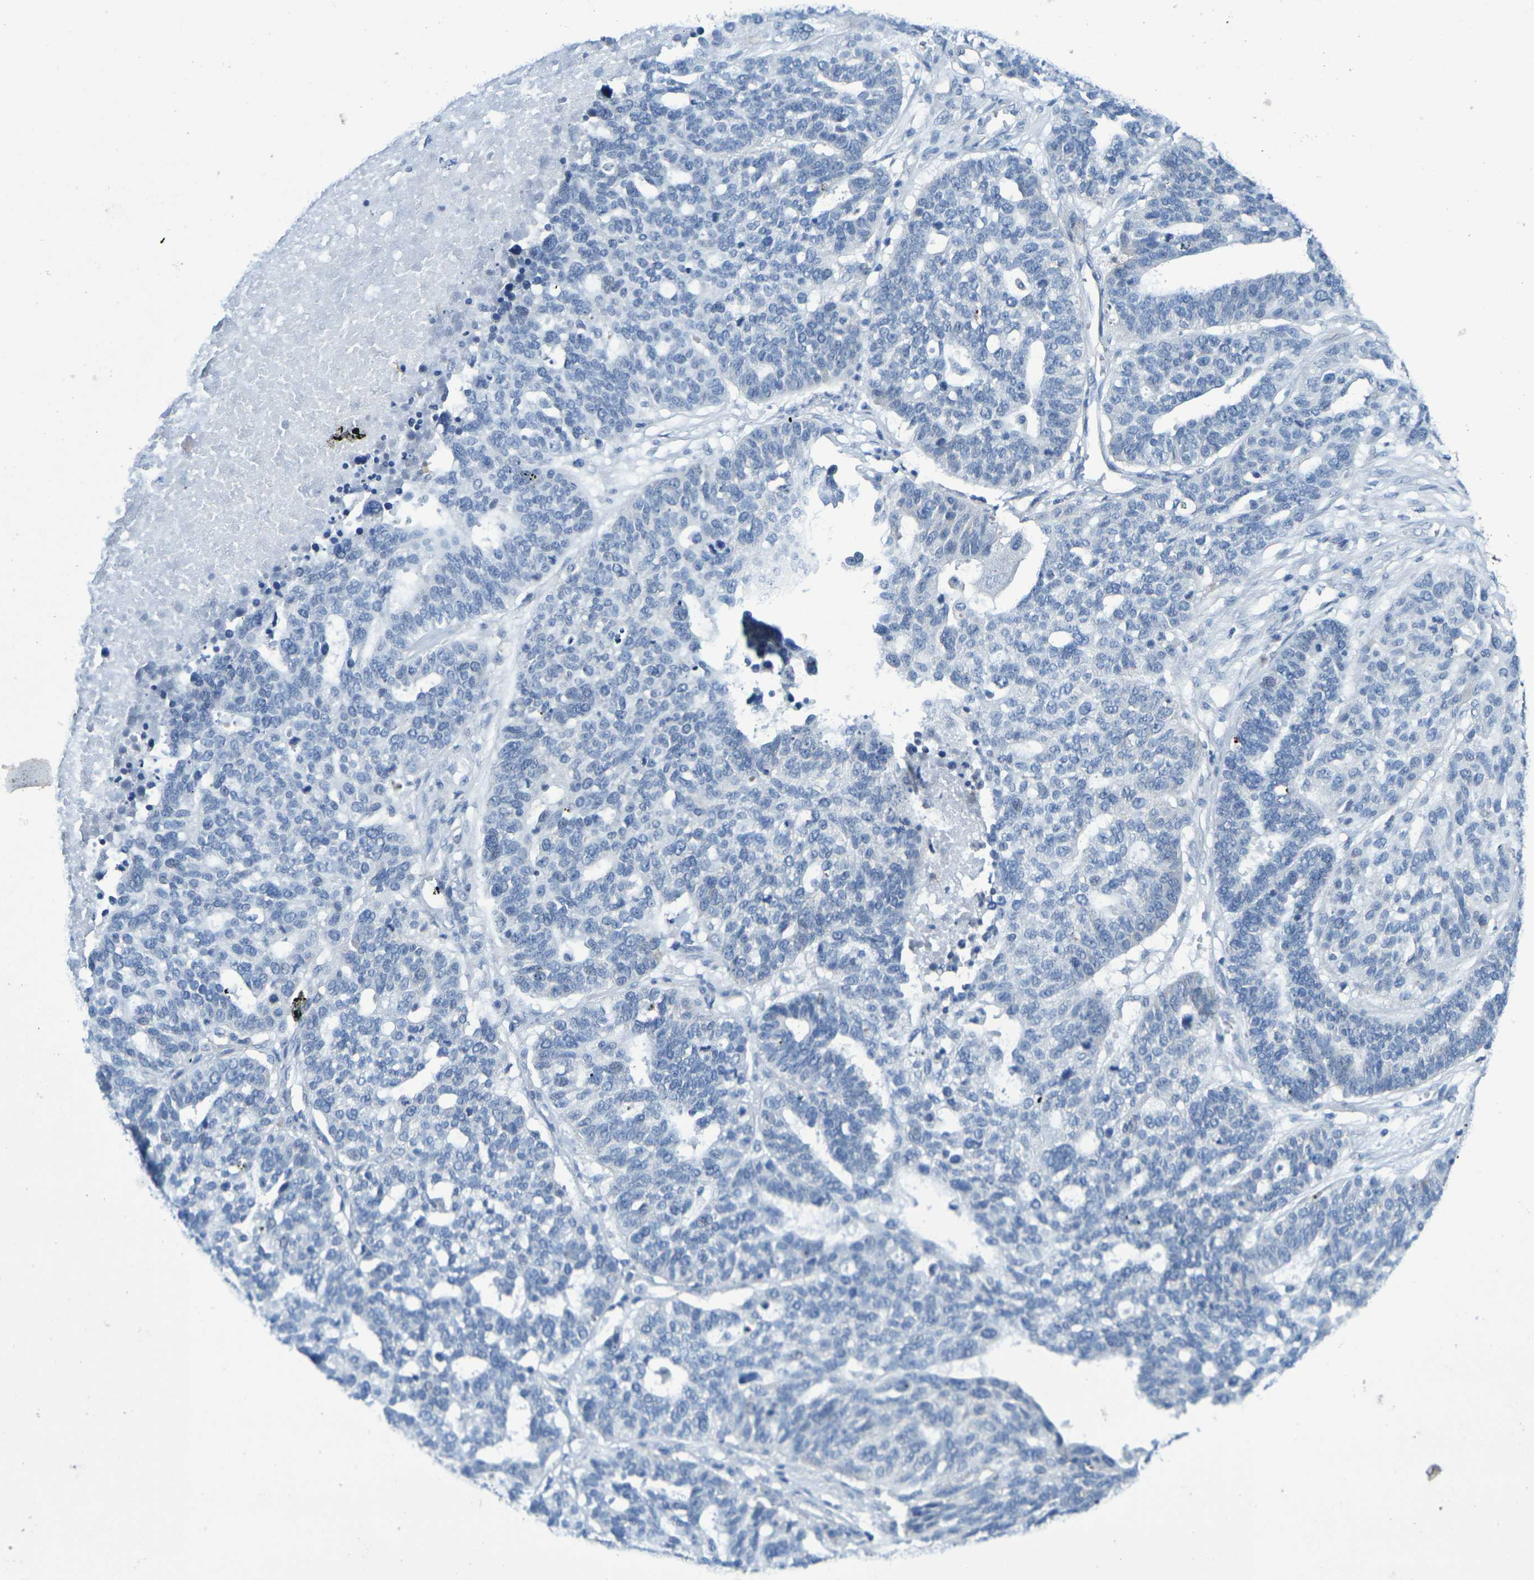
{"staining": {"intensity": "negative", "quantity": "none", "location": "none"}, "tissue": "ovarian cancer", "cell_type": "Tumor cells", "image_type": "cancer", "snomed": [{"axis": "morphology", "description": "Cystadenocarcinoma, serous, NOS"}, {"axis": "topography", "description": "Ovary"}], "caption": "Ovarian cancer (serous cystadenocarcinoma) stained for a protein using immunohistochemistry exhibits no staining tumor cells.", "gene": "CHRNB1", "patient": {"sex": "female", "age": 59}}